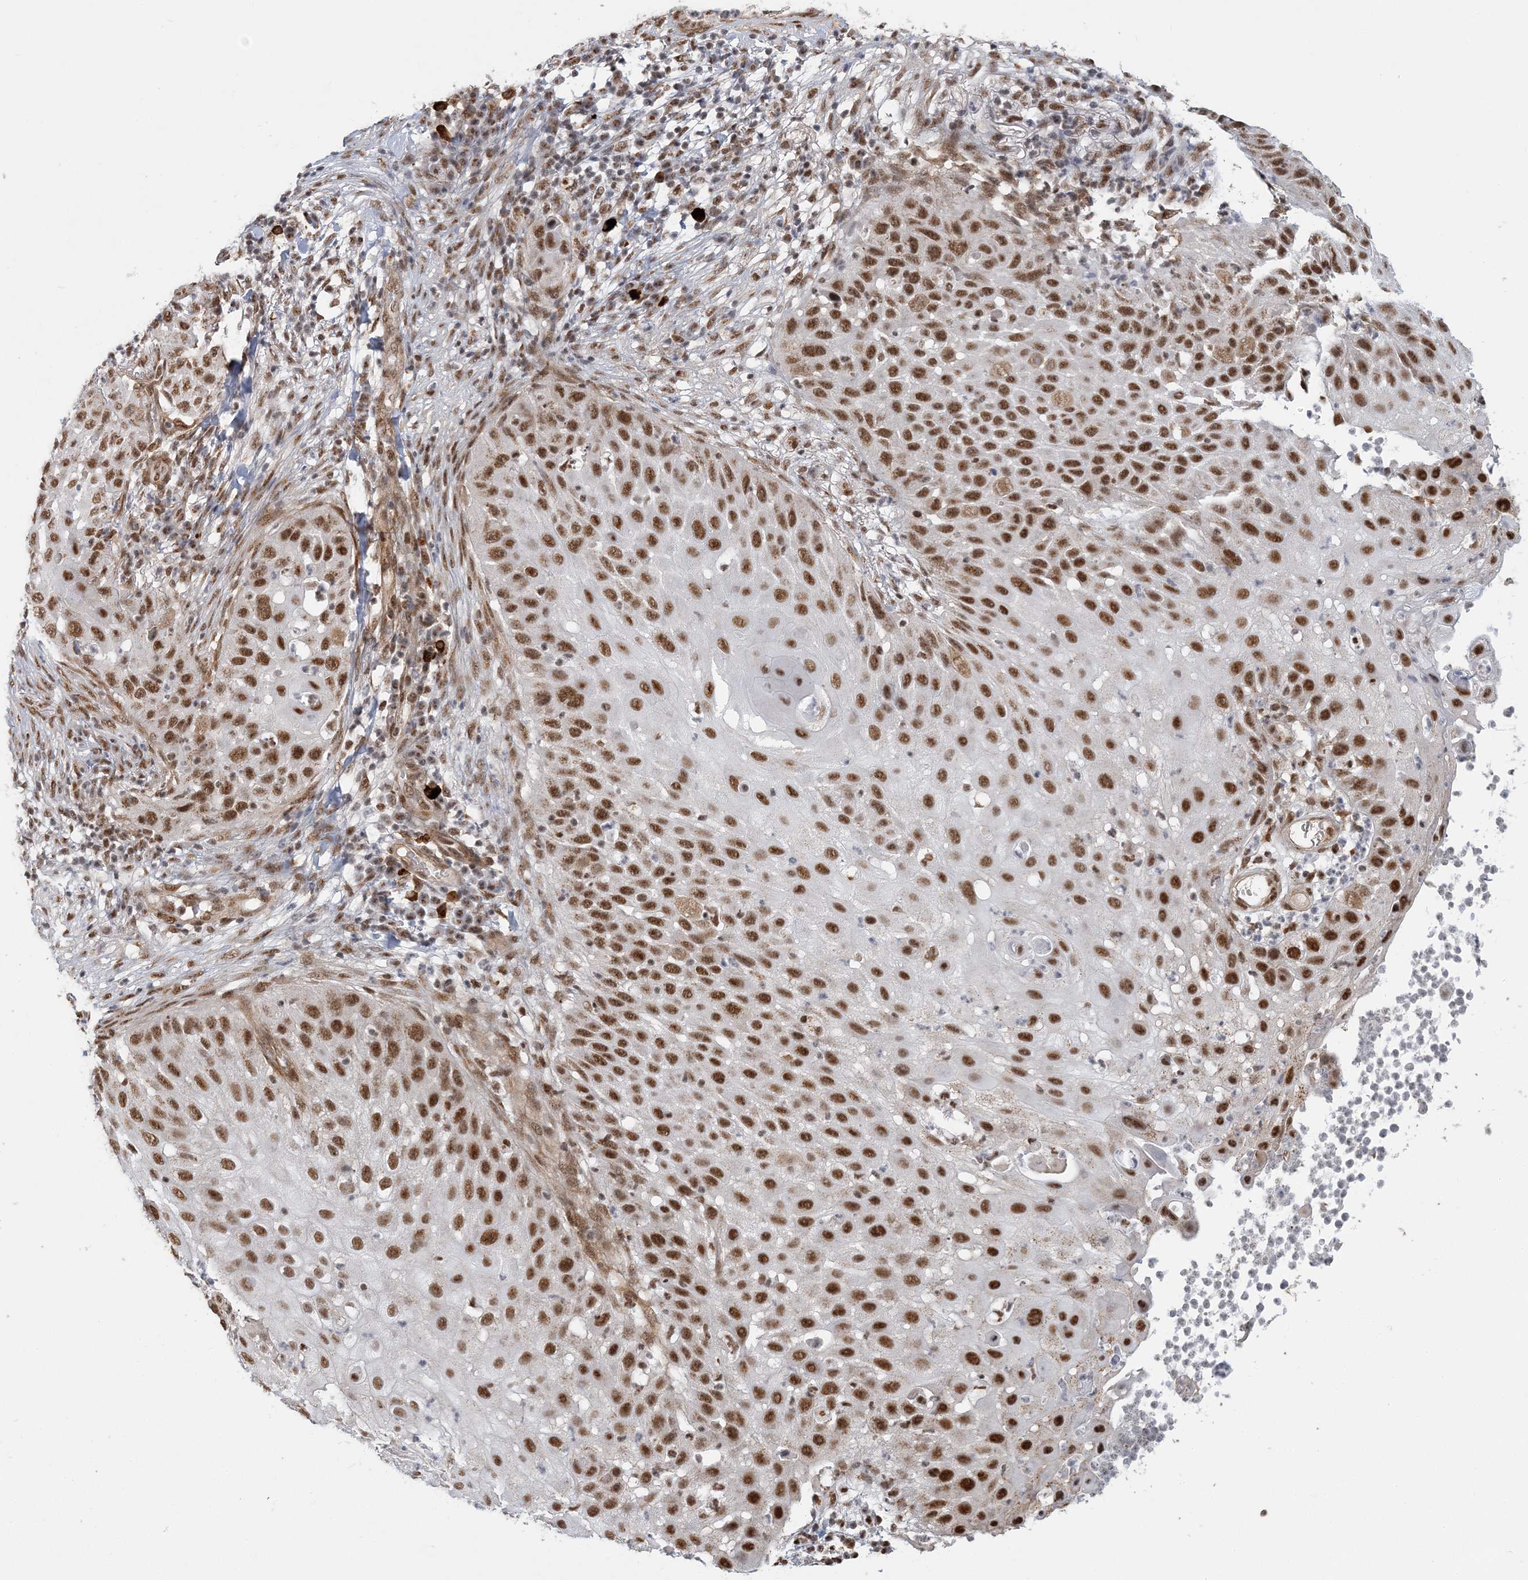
{"staining": {"intensity": "moderate", "quantity": ">75%", "location": "nuclear"}, "tissue": "skin cancer", "cell_type": "Tumor cells", "image_type": "cancer", "snomed": [{"axis": "morphology", "description": "Squamous cell carcinoma, NOS"}, {"axis": "topography", "description": "Skin"}], "caption": "Immunohistochemical staining of squamous cell carcinoma (skin) displays moderate nuclear protein positivity in approximately >75% of tumor cells.", "gene": "PLRG1", "patient": {"sex": "female", "age": 44}}